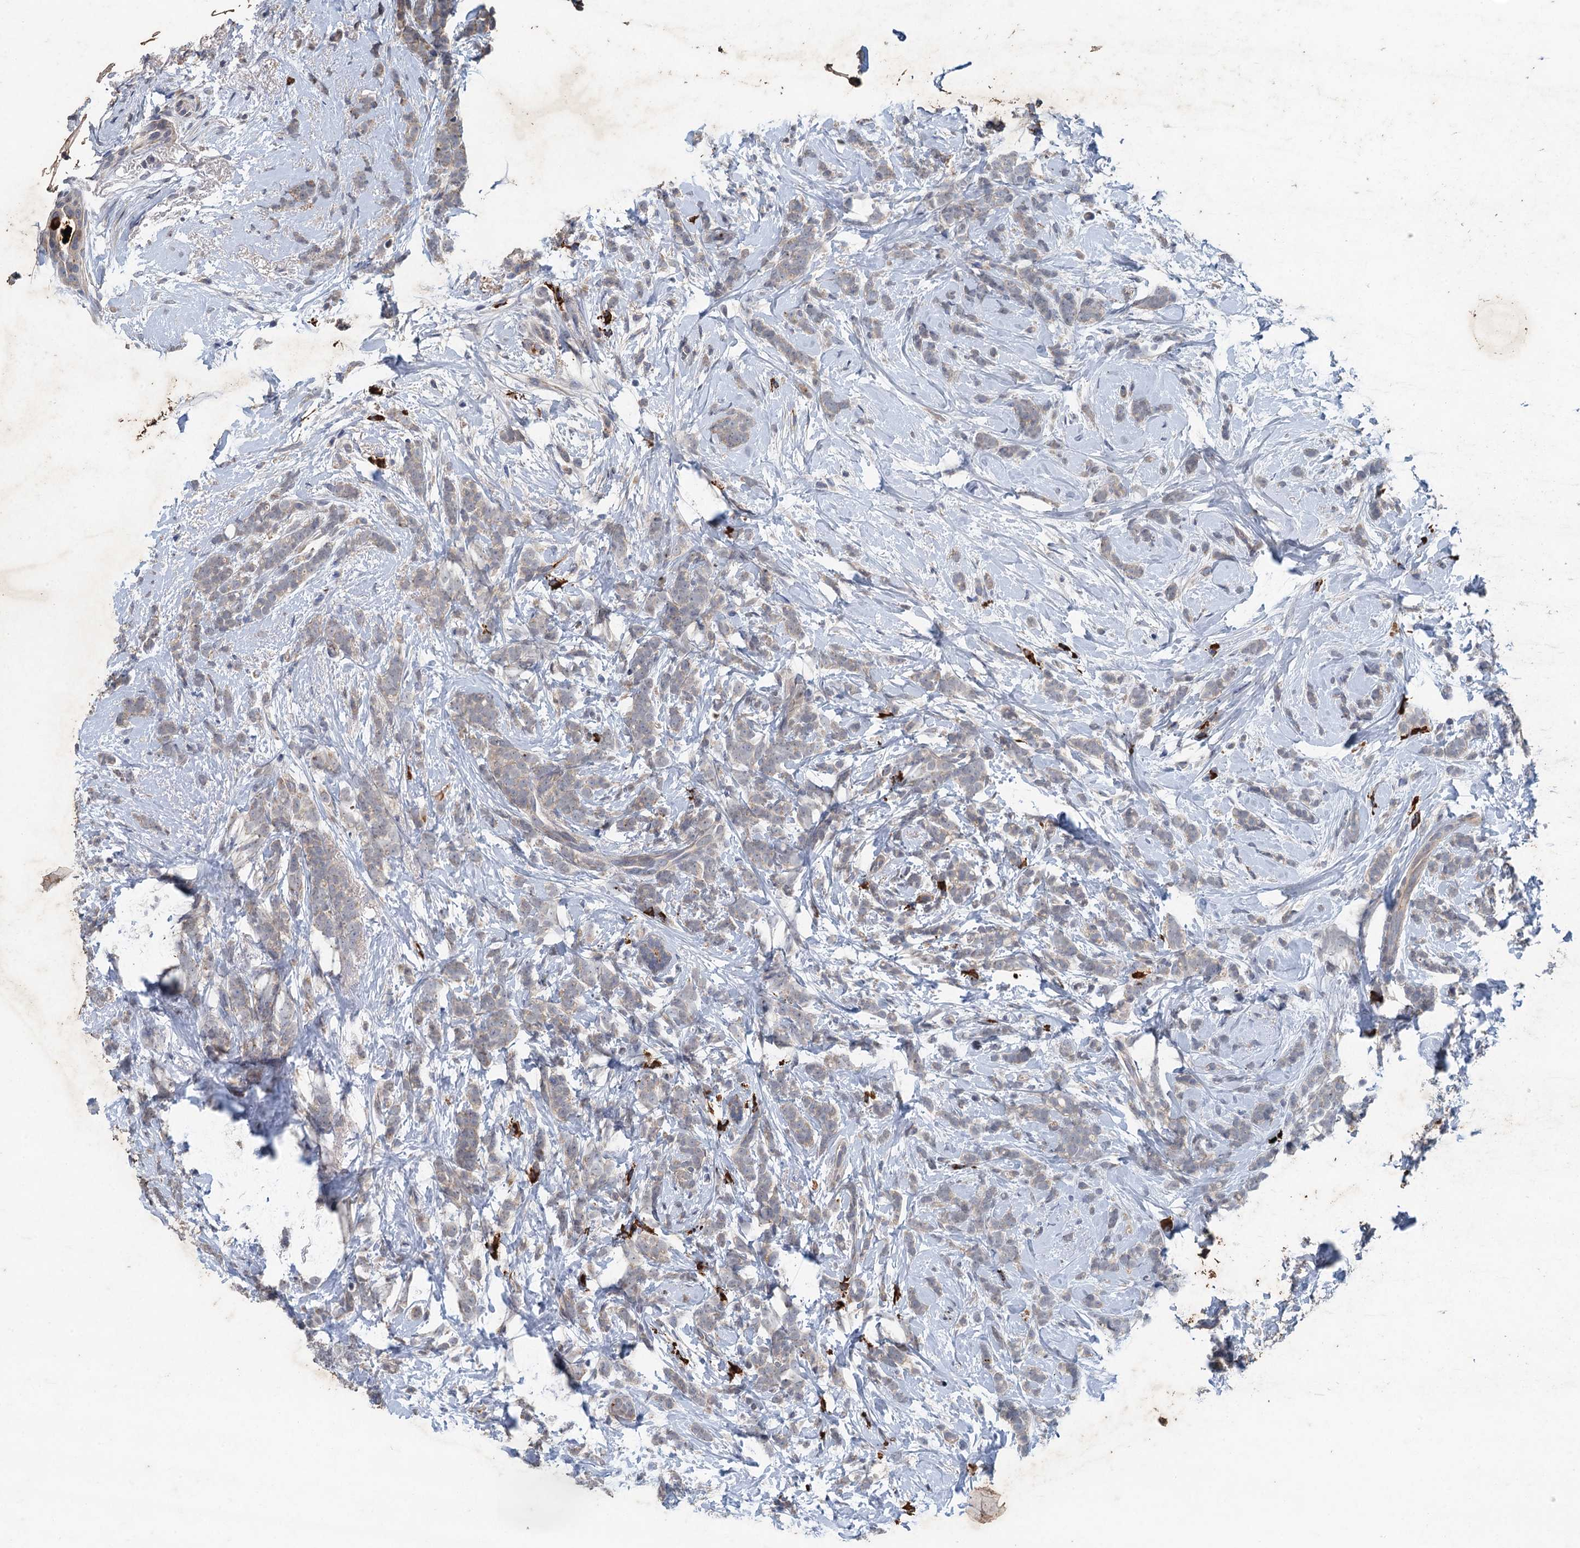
{"staining": {"intensity": "weak", "quantity": "<25%", "location": "cytoplasmic/membranous"}, "tissue": "breast cancer", "cell_type": "Tumor cells", "image_type": "cancer", "snomed": [{"axis": "morphology", "description": "Lobular carcinoma"}, {"axis": "topography", "description": "Breast"}], "caption": "This is an immunohistochemistry (IHC) histopathology image of breast cancer. There is no positivity in tumor cells.", "gene": "TPCN1", "patient": {"sex": "female", "age": 58}}